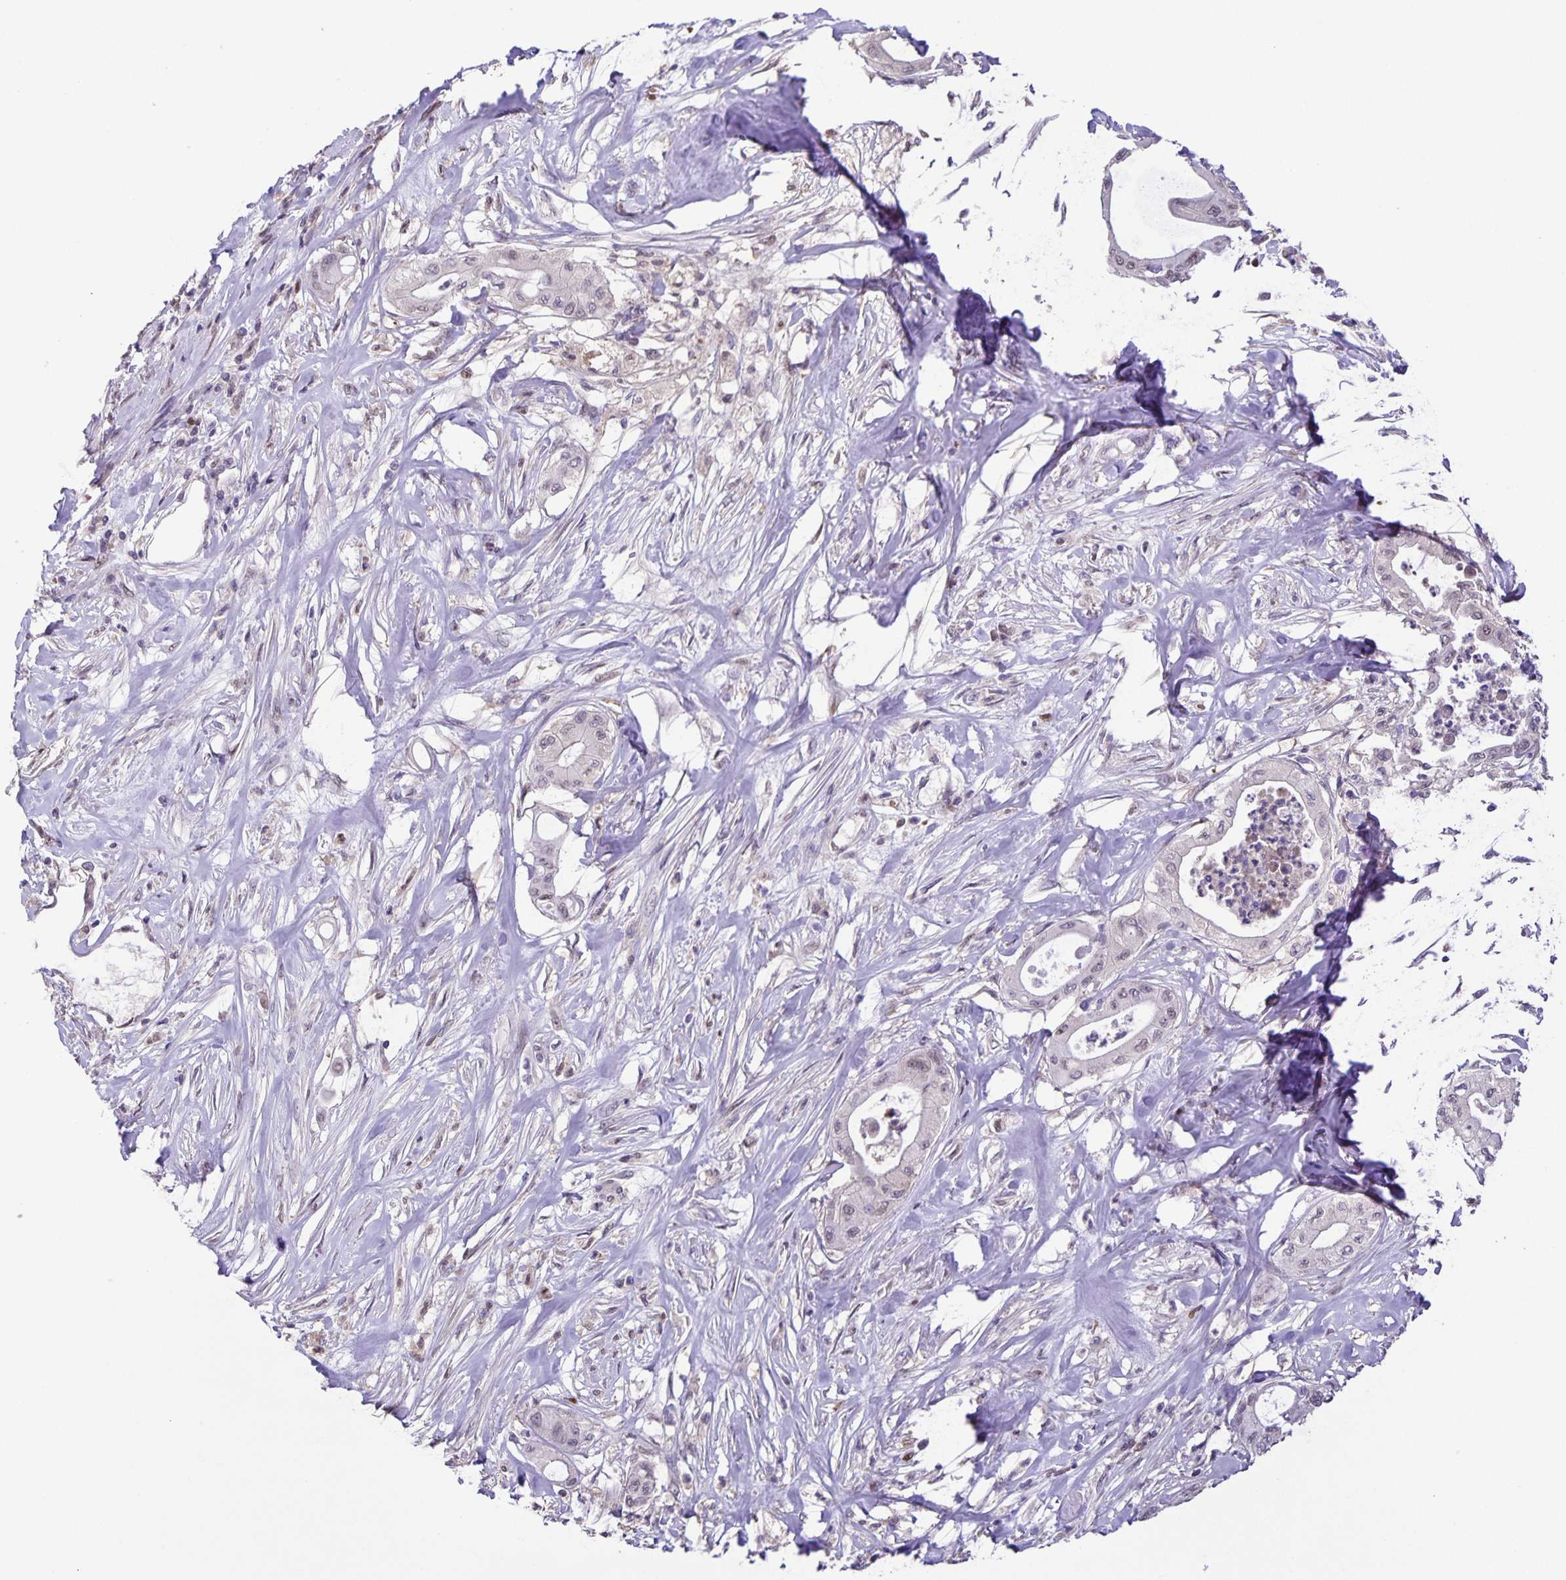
{"staining": {"intensity": "weak", "quantity": "<25%", "location": "nuclear"}, "tissue": "pancreatic cancer", "cell_type": "Tumor cells", "image_type": "cancer", "snomed": [{"axis": "morphology", "description": "Adenocarcinoma, NOS"}, {"axis": "topography", "description": "Pancreas"}], "caption": "Pancreatic adenocarcinoma was stained to show a protein in brown. There is no significant positivity in tumor cells.", "gene": "ONECUT2", "patient": {"sex": "male", "age": 71}}